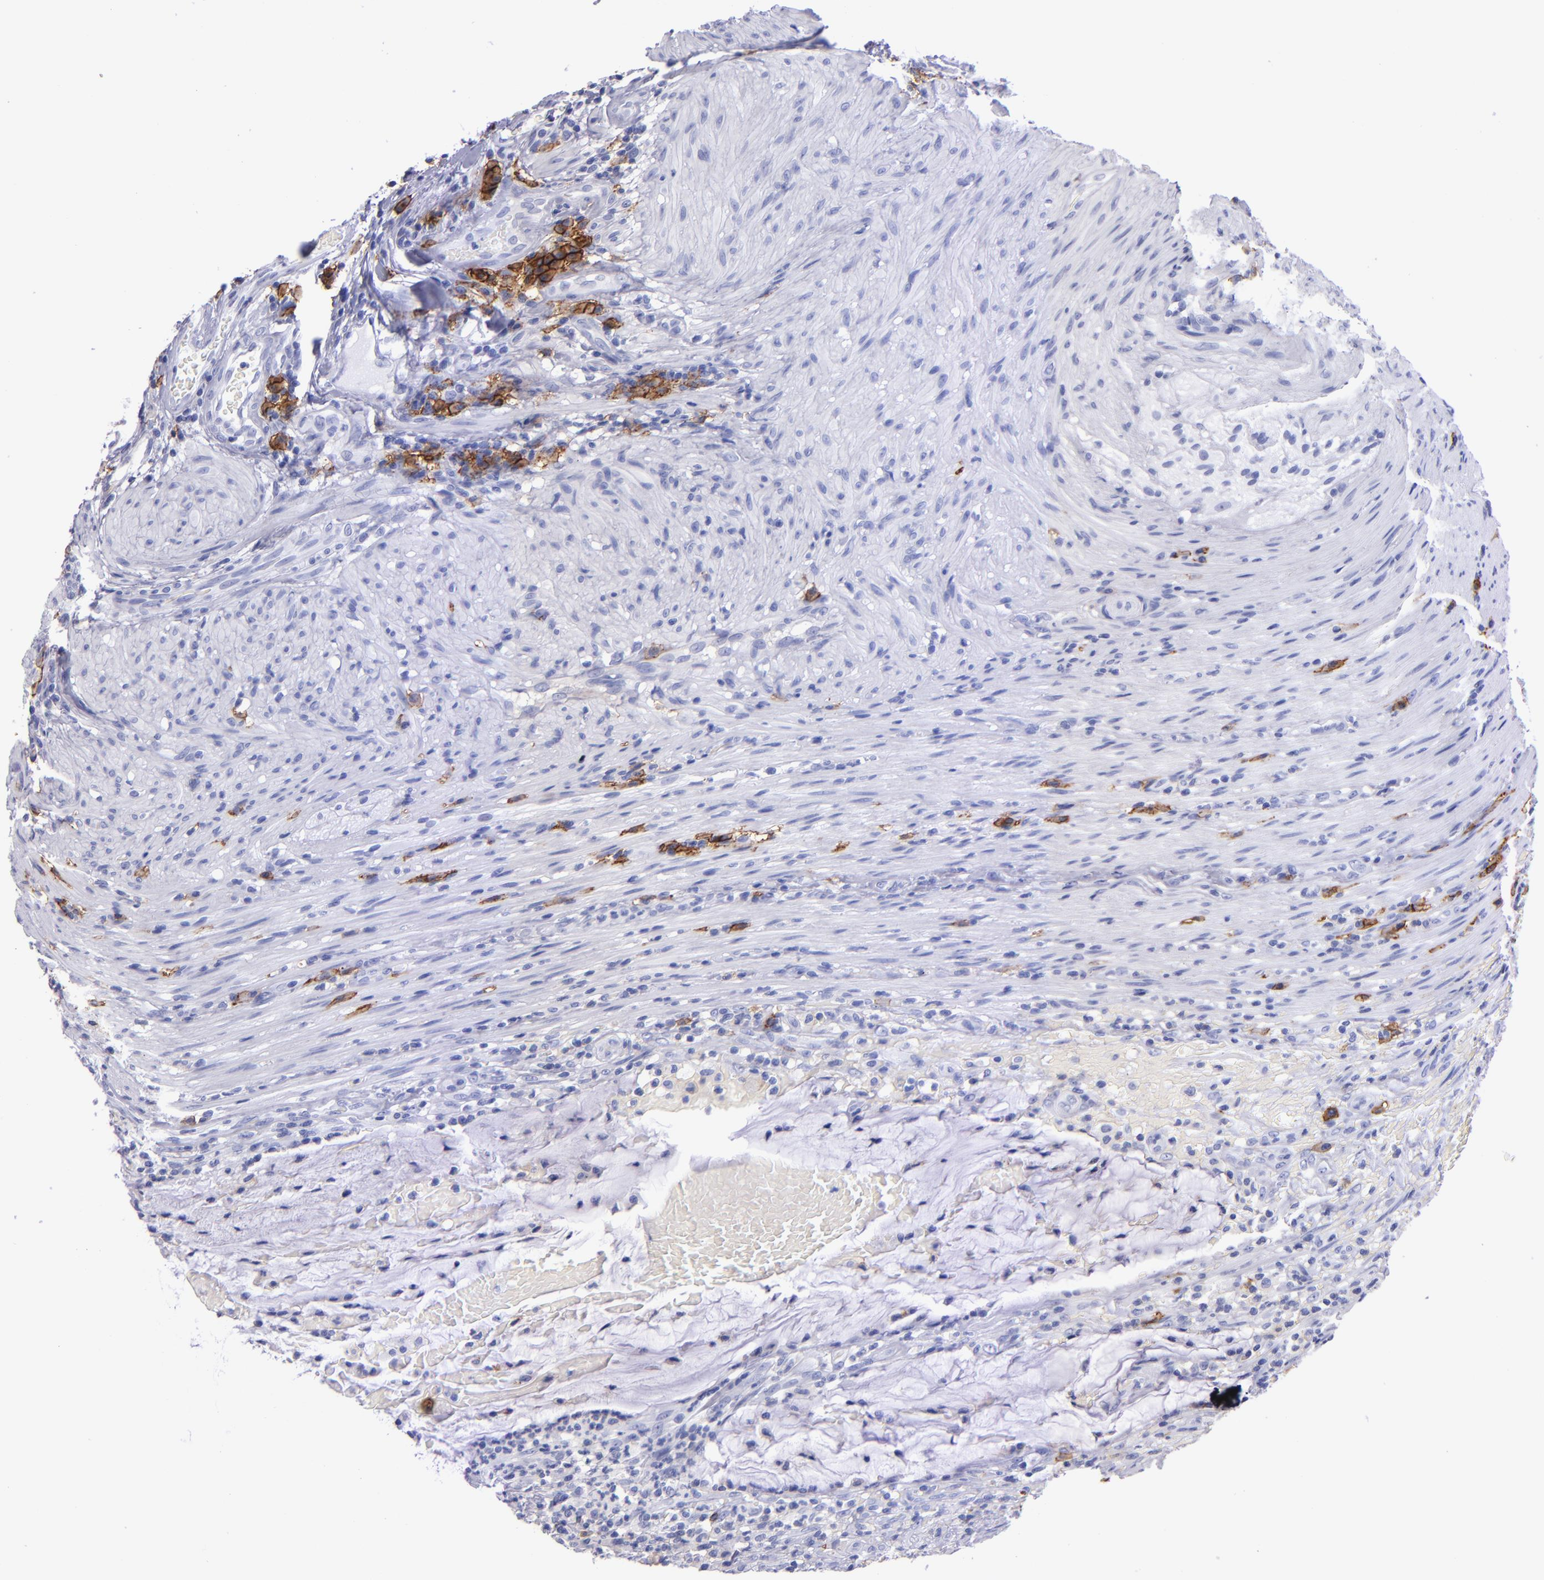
{"staining": {"intensity": "negative", "quantity": "none", "location": "none"}, "tissue": "colorectal cancer", "cell_type": "Tumor cells", "image_type": "cancer", "snomed": [{"axis": "morphology", "description": "Adenocarcinoma, NOS"}, {"axis": "topography", "description": "Colon"}], "caption": "This is an IHC micrograph of adenocarcinoma (colorectal). There is no positivity in tumor cells.", "gene": "CD38", "patient": {"sex": "male", "age": 54}}